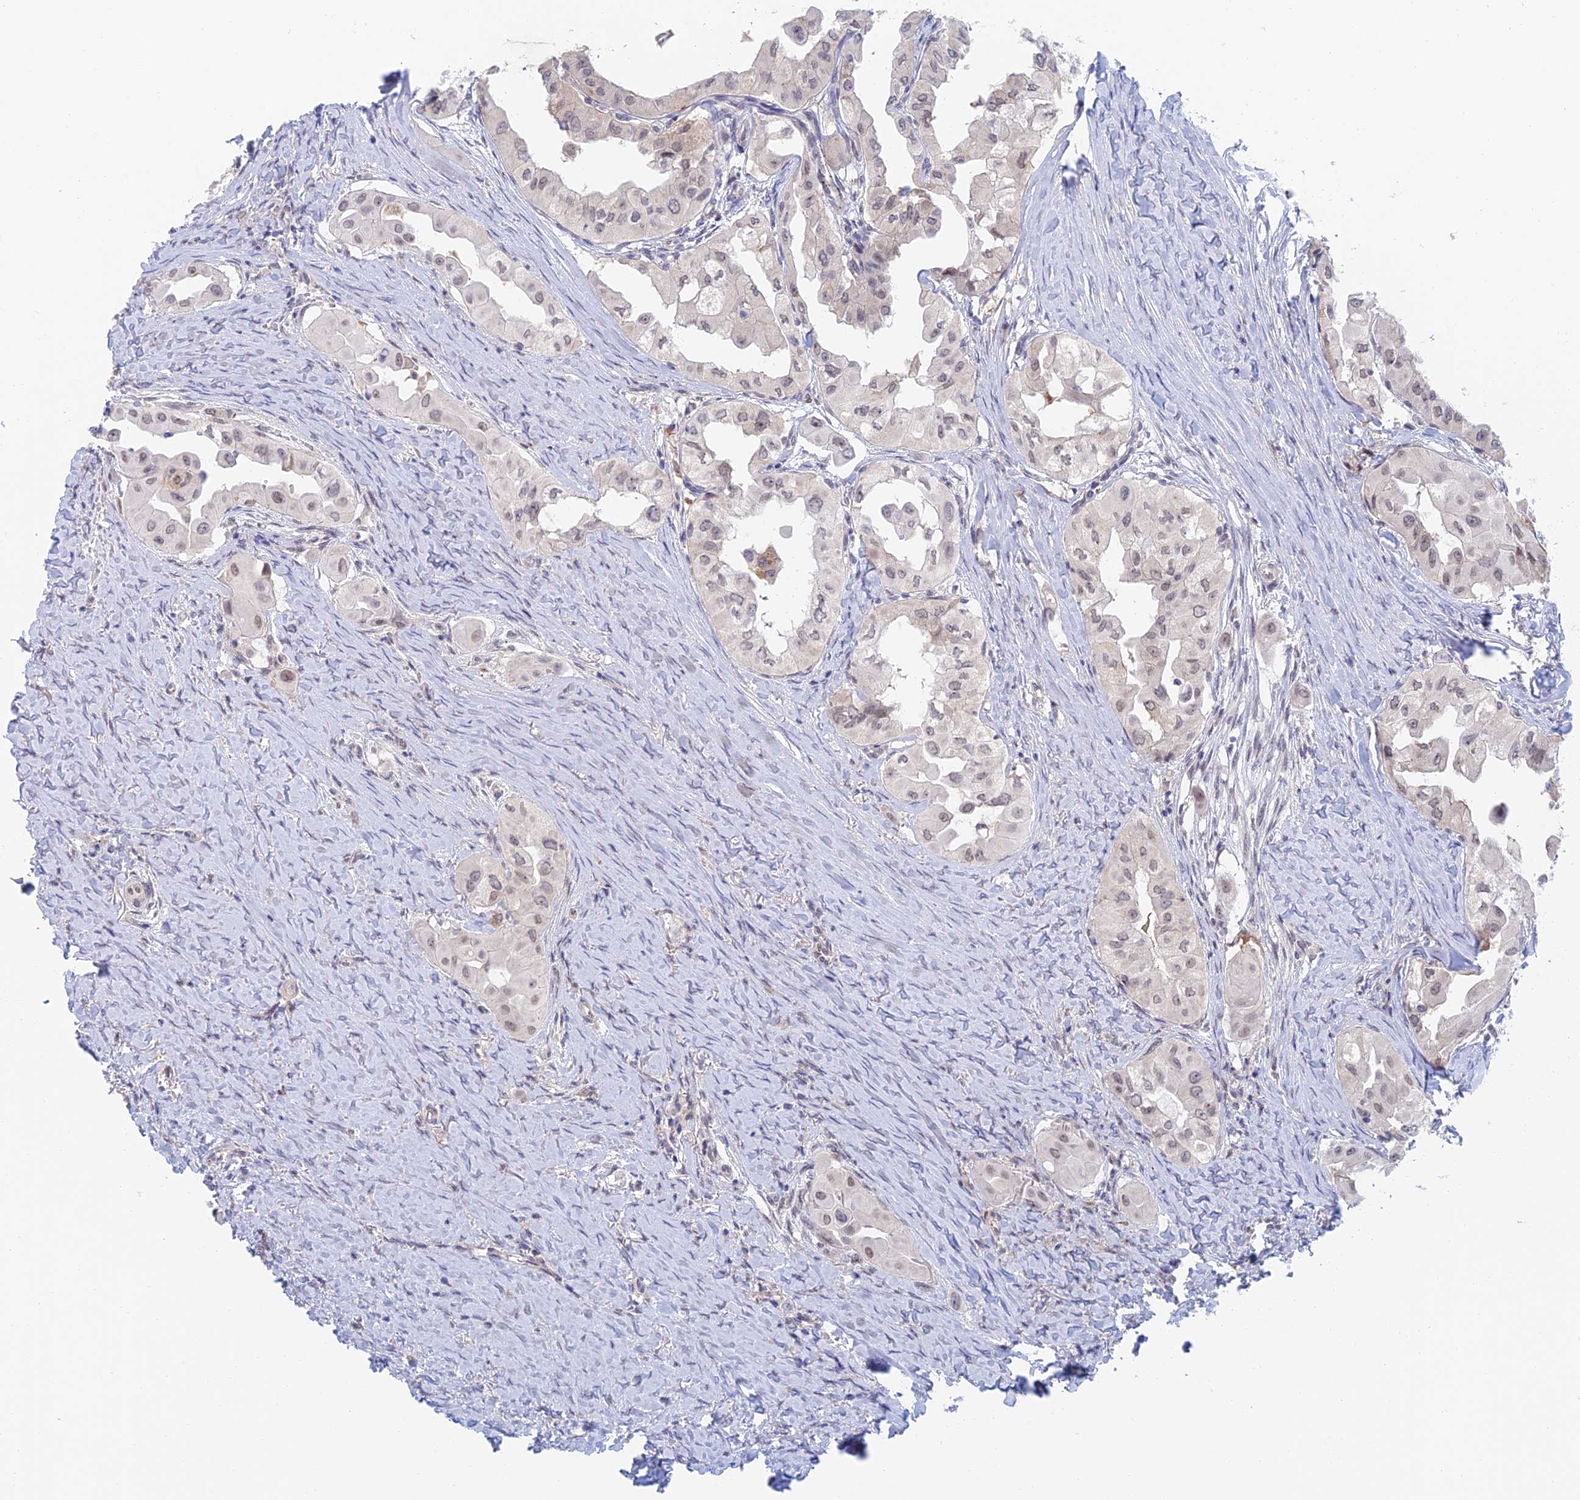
{"staining": {"intensity": "weak", "quantity": "25%-75%", "location": "nuclear"}, "tissue": "thyroid cancer", "cell_type": "Tumor cells", "image_type": "cancer", "snomed": [{"axis": "morphology", "description": "Papillary adenocarcinoma, NOS"}, {"axis": "topography", "description": "Thyroid gland"}], "caption": "Immunohistochemistry of papillary adenocarcinoma (thyroid) shows low levels of weak nuclear positivity in approximately 25%-75% of tumor cells. The protein is shown in brown color, while the nuclei are stained blue.", "gene": "ZUP1", "patient": {"sex": "female", "age": 59}}